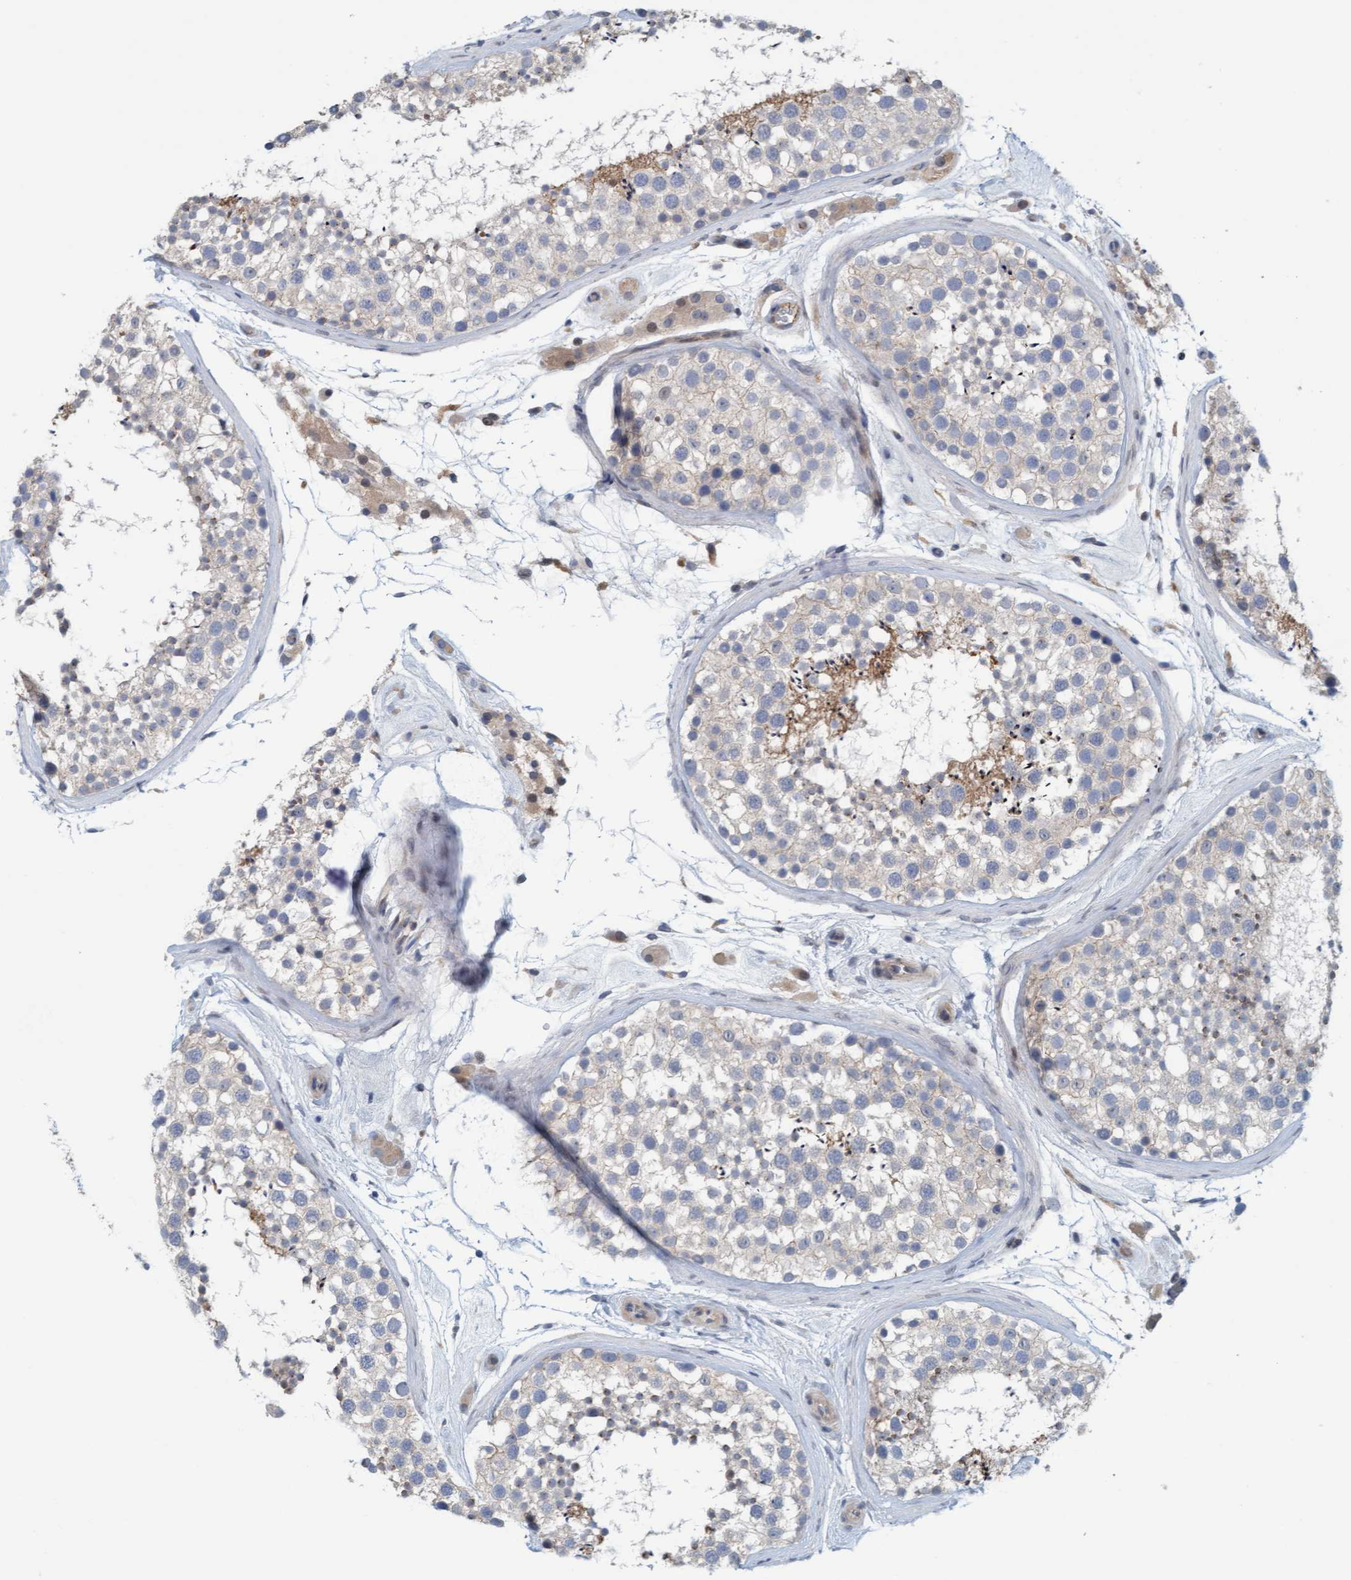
{"staining": {"intensity": "weak", "quantity": "<25%", "location": "cytoplasmic/membranous"}, "tissue": "testis", "cell_type": "Cells in seminiferous ducts", "image_type": "normal", "snomed": [{"axis": "morphology", "description": "Normal tissue, NOS"}, {"axis": "topography", "description": "Testis"}], "caption": "Immunohistochemistry of unremarkable human testis demonstrates no staining in cells in seminiferous ducts.", "gene": "KRBA2", "patient": {"sex": "male", "age": 46}}